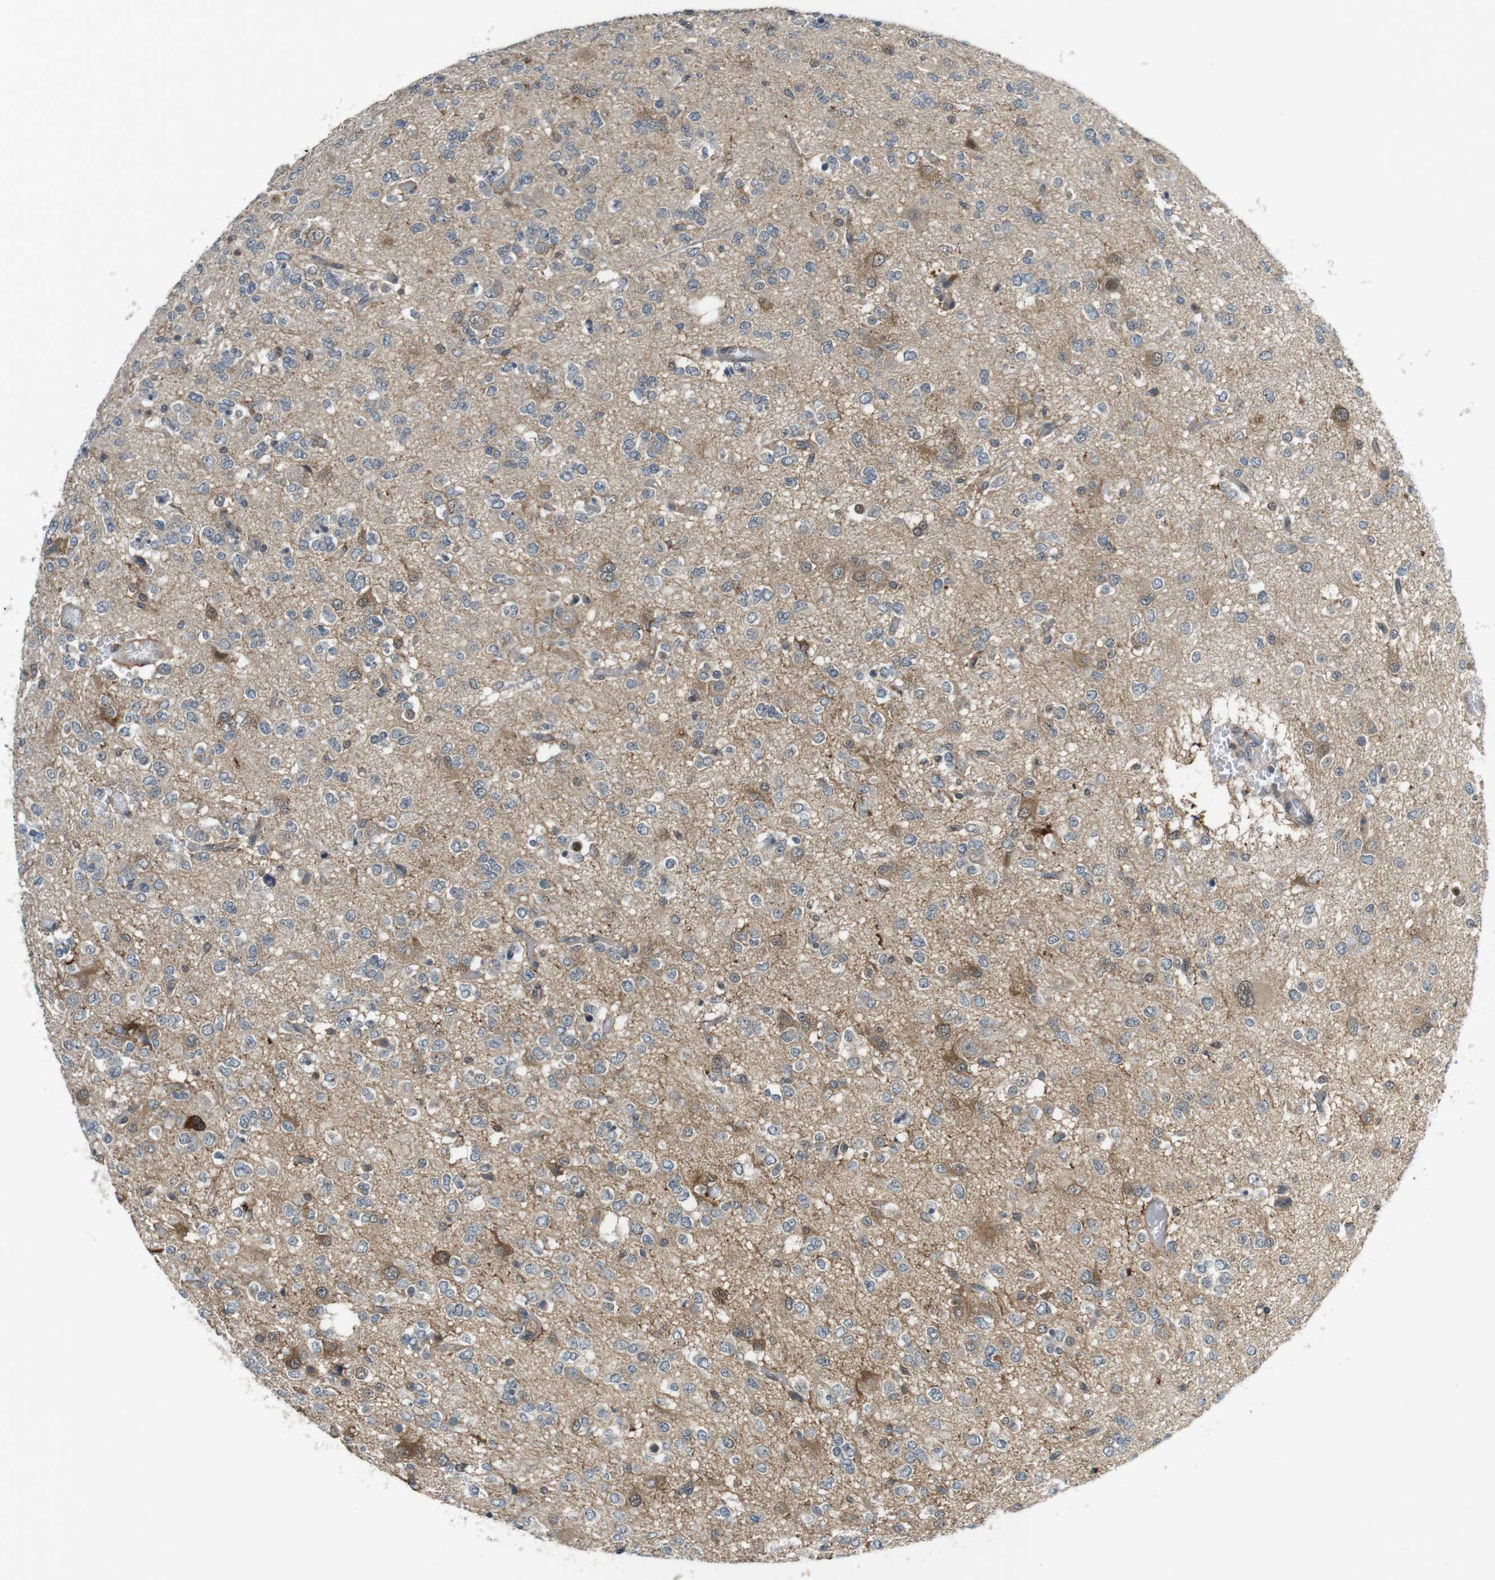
{"staining": {"intensity": "moderate", "quantity": "<25%", "location": "cytoplasmic/membranous"}, "tissue": "glioma", "cell_type": "Tumor cells", "image_type": "cancer", "snomed": [{"axis": "morphology", "description": "Glioma, malignant, Low grade"}, {"axis": "topography", "description": "Brain"}], "caption": "Protein staining of malignant glioma (low-grade) tissue displays moderate cytoplasmic/membranous positivity in about <25% of tumor cells.", "gene": "MAPKAPK5", "patient": {"sex": "male", "age": 38}}